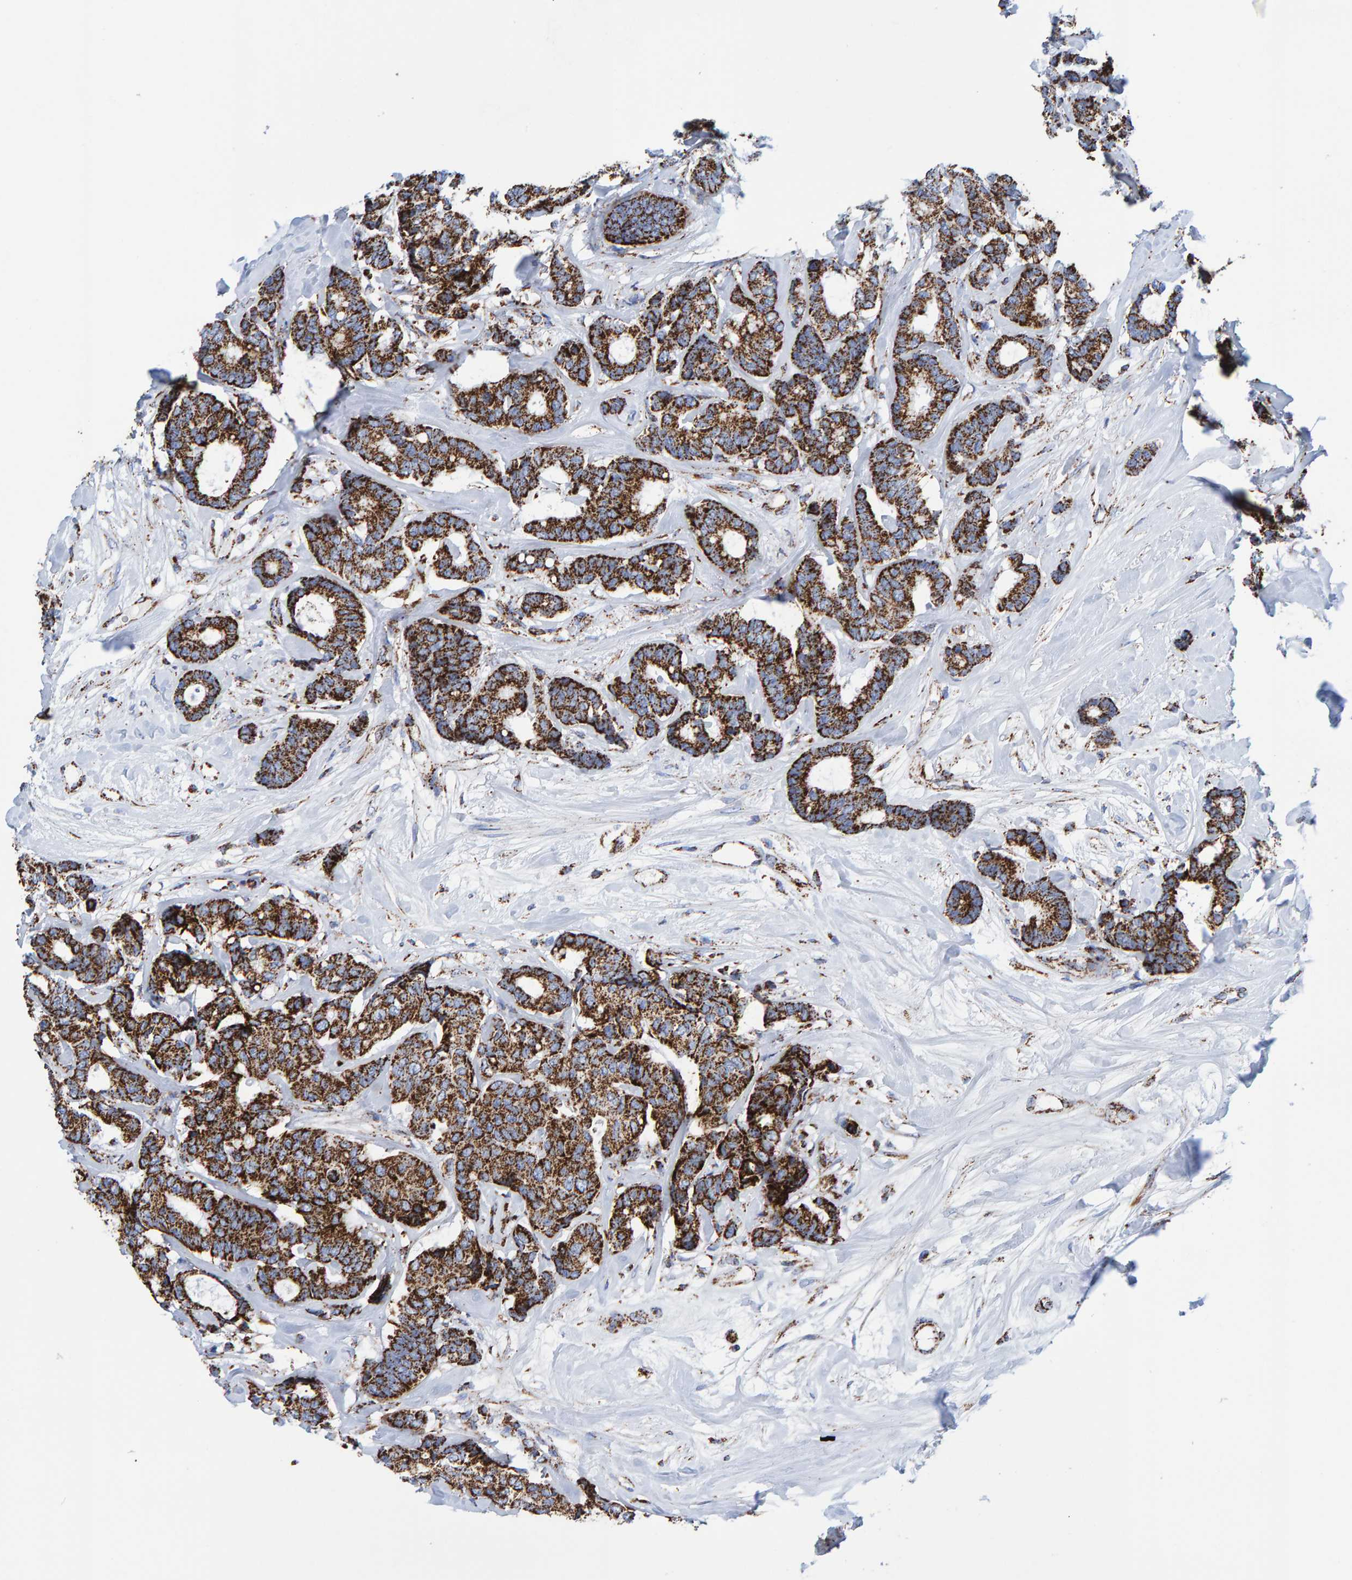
{"staining": {"intensity": "strong", "quantity": ">75%", "location": "cytoplasmic/membranous"}, "tissue": "breast cancer", "cell_type": "Tumor cells", "image_type": "cancer", "snomed": [{"axis": "morphology", "description": "Duct carcinoma"}, {"axis": "topography", "description": "Breast"}], "caption": "Tumor cells show high levels of strong cytoplasmic/membranous staining in approximately >75% of cells in human breast cancer. (Brightfield microscopy of DAB IHC at high magnification).", "gene": "ENSG00000262660", "patient": {"sex": "female", "age": 87}}